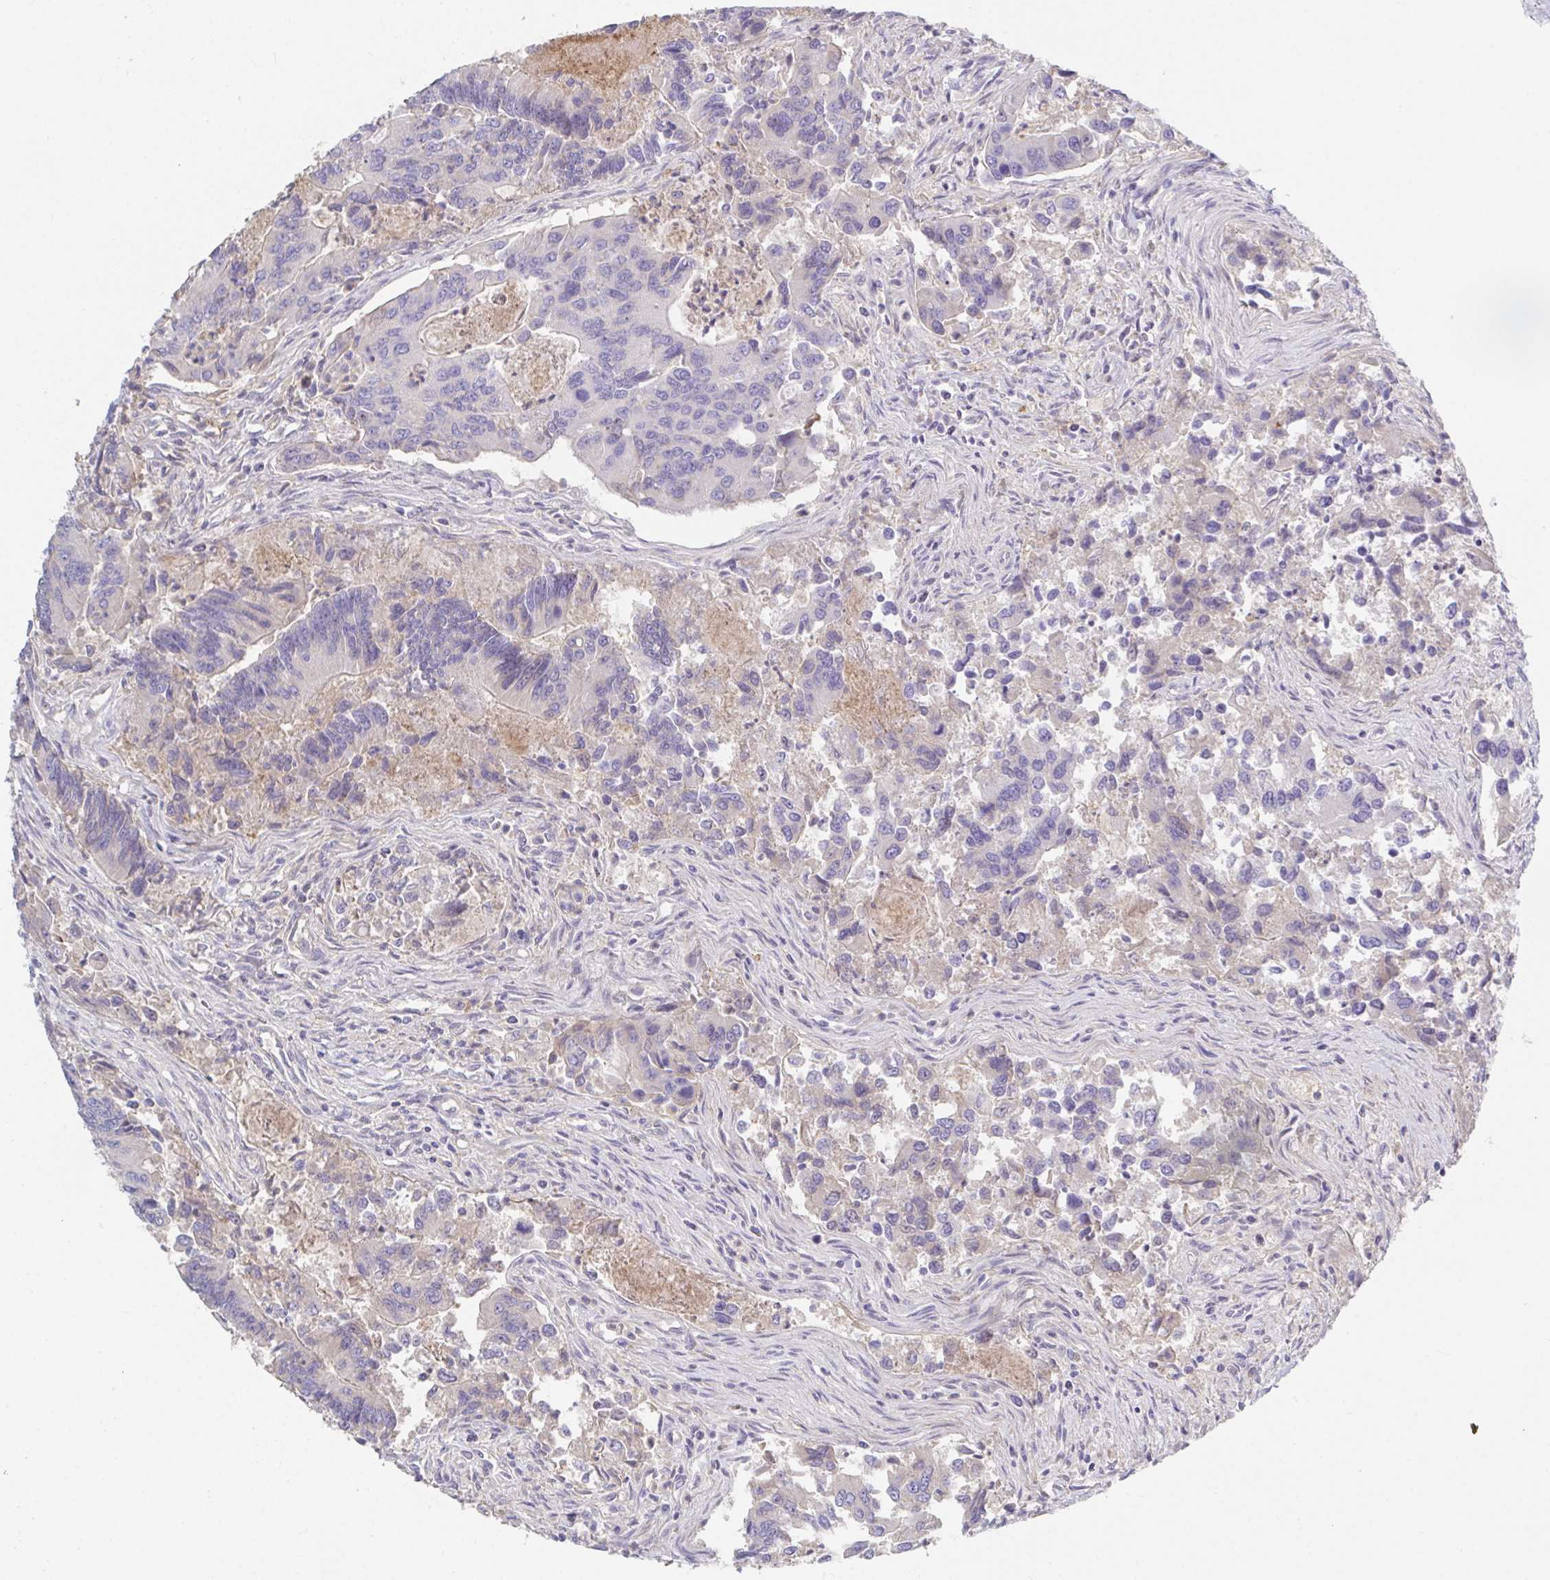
{"staining": {"intensity": "negative", "quantity": "none", "location": "none"}, "tissue": "colorectal cancer", "cell_type": "Tumor cells", "image_type": "cancer", "snomed": [{"axis": "morphology", "description": "Adenocarcinoma, NOS"}, {"axis": "topography", "description": "Colon"}], "caption": "Immunohistochemical staining of human colorectal adenocarcinoma shows no significant positivity in tumor cells.", "gene": "ANO5", "patient": {"sex": "female", "age": 67}}